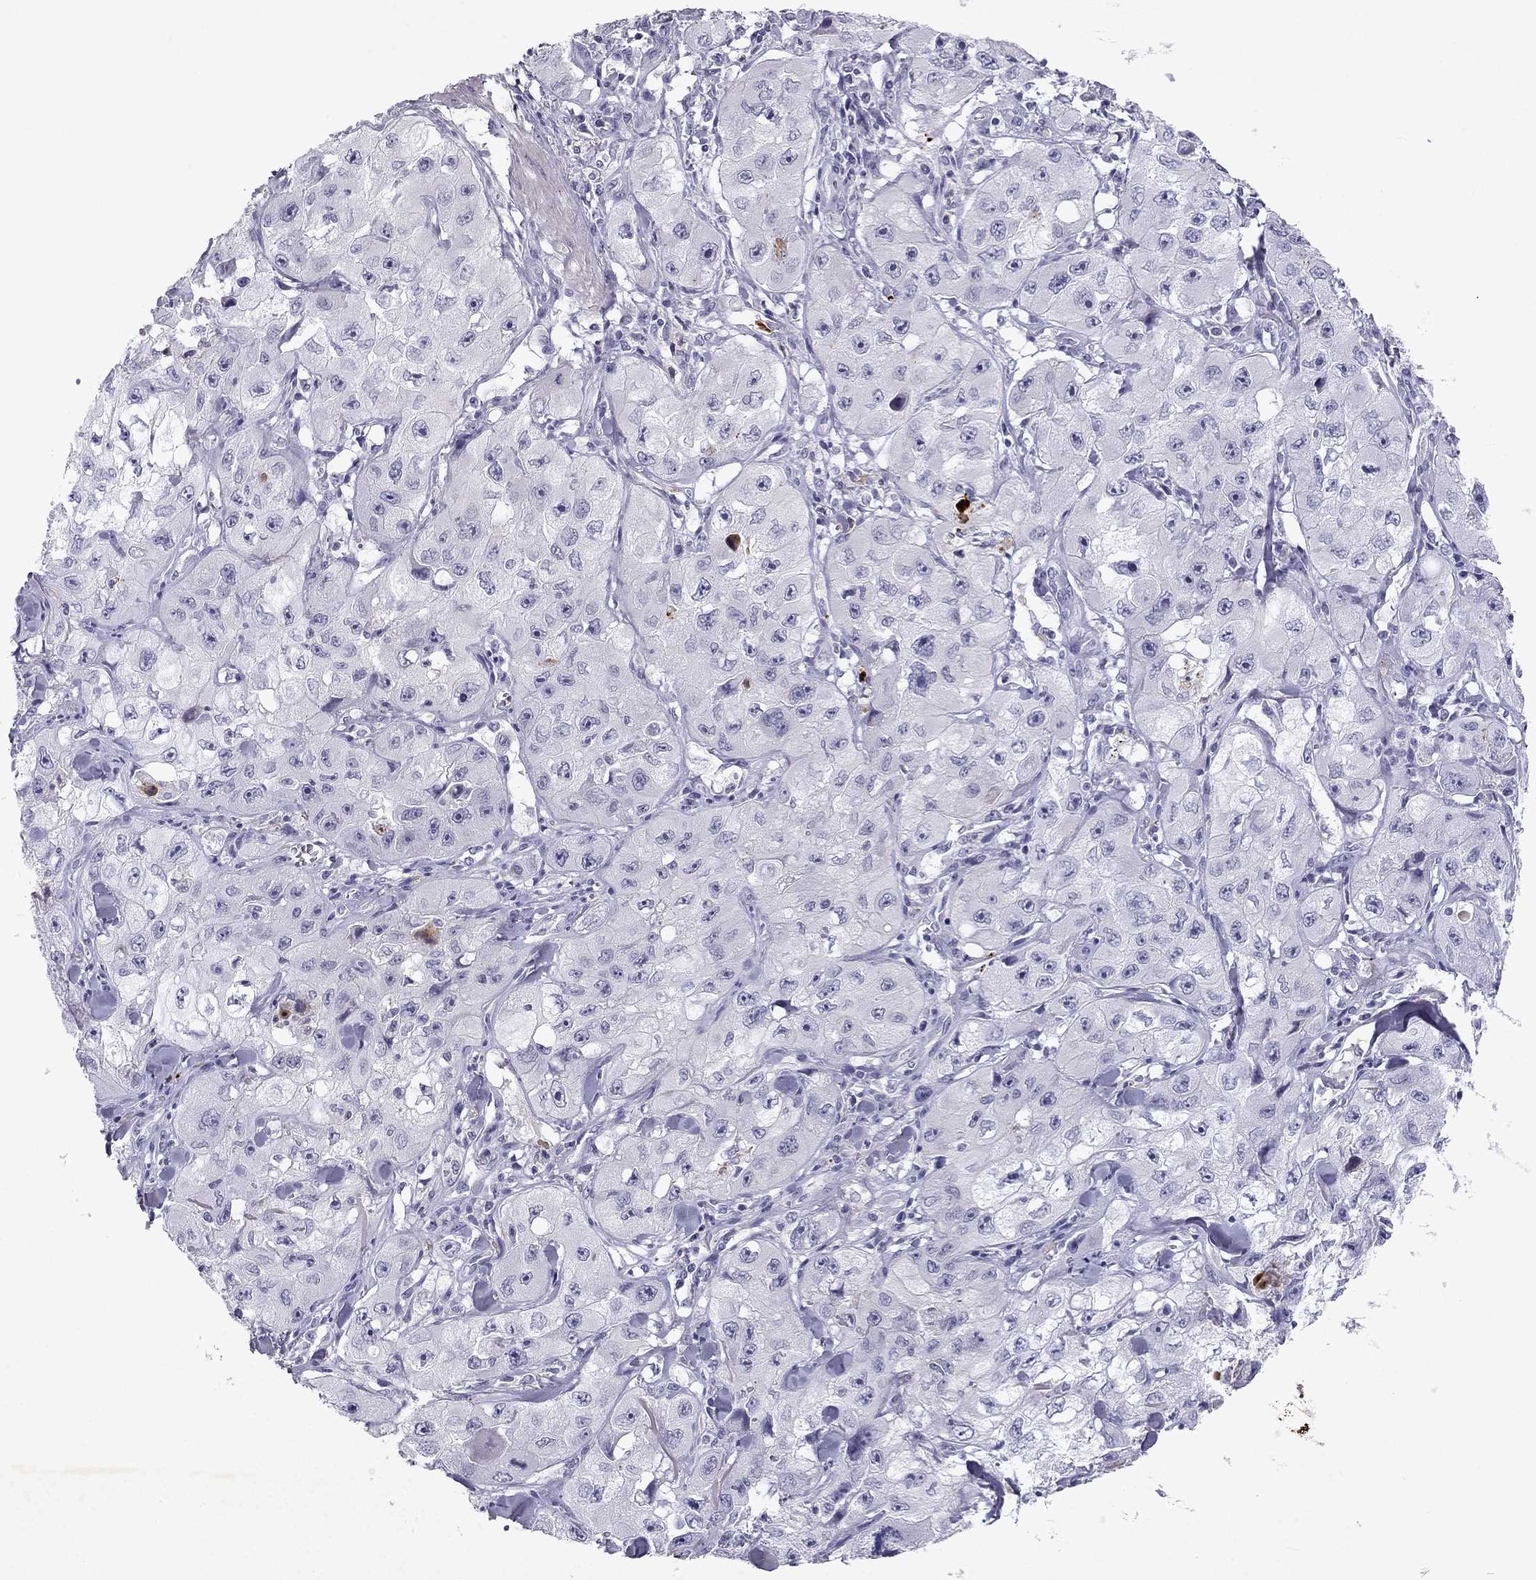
{"staining": {"intensity": "negative", "quantity": "none", "location": "none"}, "tissue": "skin cancer", "cell_type": "Tumor cells", "image_type": "cancer", "snomed": [{"axis": "morphology", "description": "Squamous cell carcinoma, NOS"}, {"axis": "topography", "description": "Skin"}, {"axis": "topography", "description": "Subcutis"}], "caption": "DAB immunohistochemical staining of skin cancer reveals no significant staining in tumor cells.", "gene": "SLC6A4", "patient": {"sex": "male", "age": 73}}